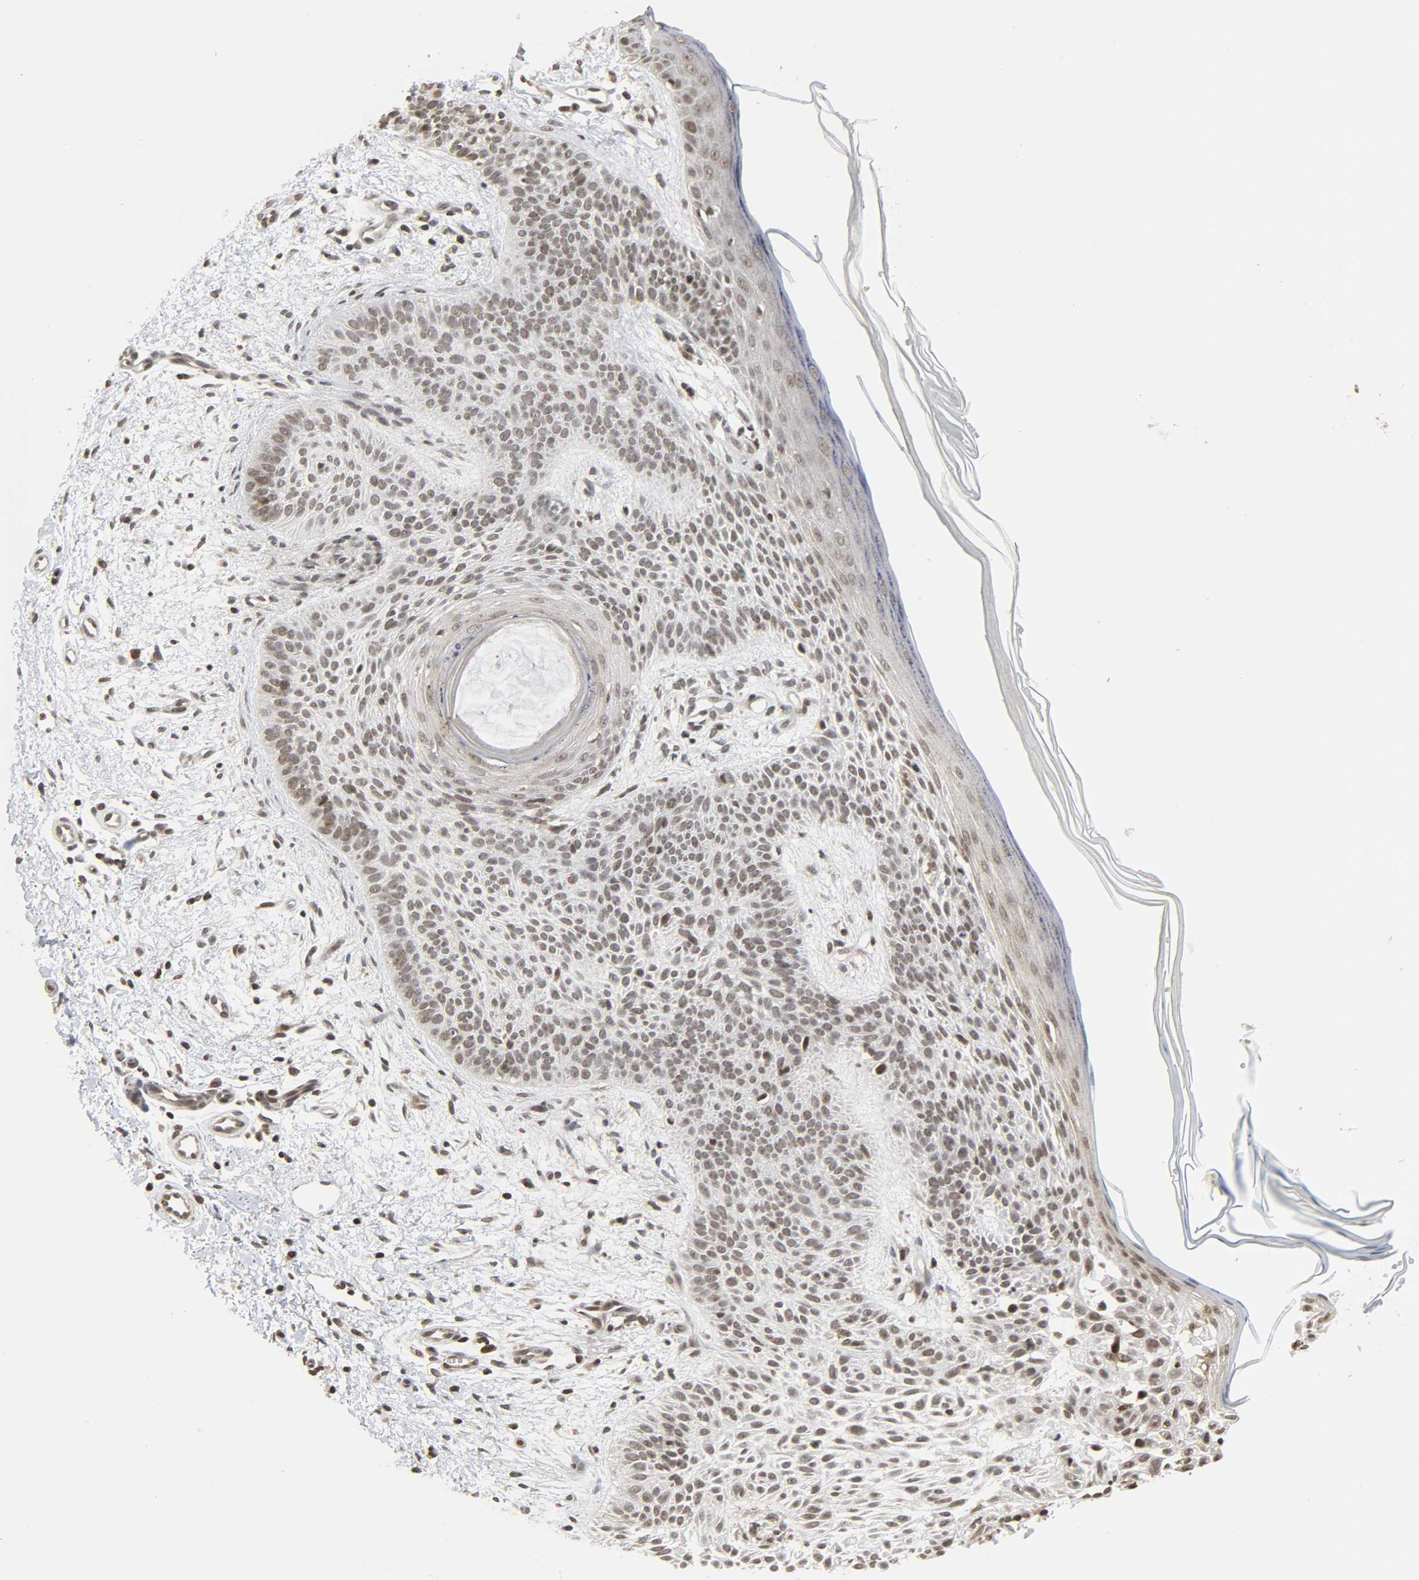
{"staining": {"intensity": "weak", "quantity": ">75%", "location": "nuclear"}, "tissue": "skin cancer", "cell_type": "Tumor cells", "image_type": "cancer", "snomed": [{"axis": "morphology", "description": "Normal tissue, NOS"}, {"axis": "morphology", "description": "Basal cell carcinoma"}, {"axis": "topography", "description": "Skin"}], "caption": "A low amount of weak nuclear positivity is present in about >75% of tumor cells in basal cell carcinoma (skin) tissue.", "gene": "XRCC1", "patient": {"sex": "female", "age": 69}}